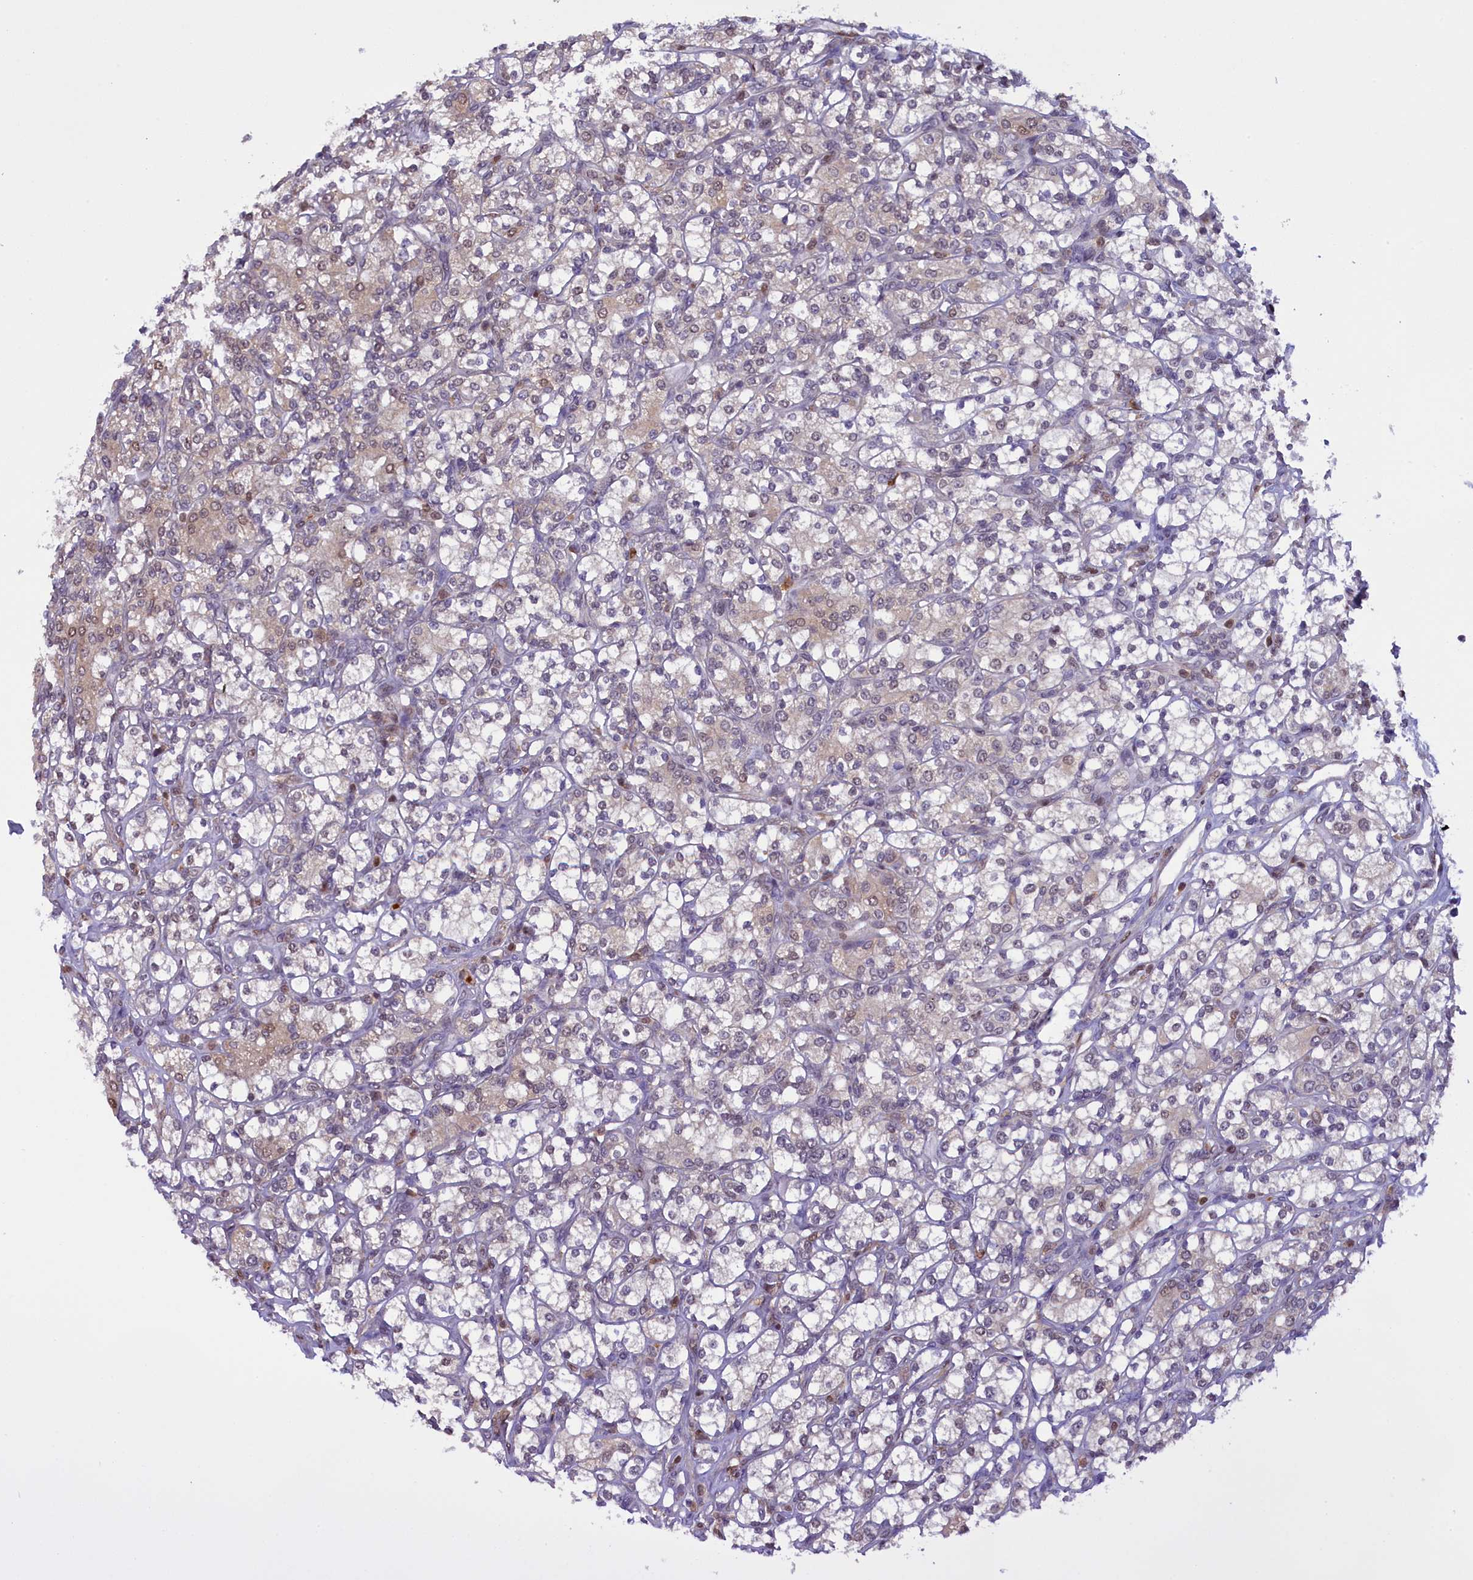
{"staining": {"intensity": "negative", "quantity": "none", "location": "none"}, "tissue": "renal cancer", "cell_type": "Tumor cells", "image_type": "cancer", "snomed": [{"axis": "morphology", "description": "Adenocarcinoma, NOS"}, {"axis": "topography", "description": "Kidney"}], "caption": "The immunohistochemistry photomicrograph has no significant expression in tumor cells of renal cancer tissue.", "gene": "IZUMO2", "patient": {"sex": "male", "age": 77}}